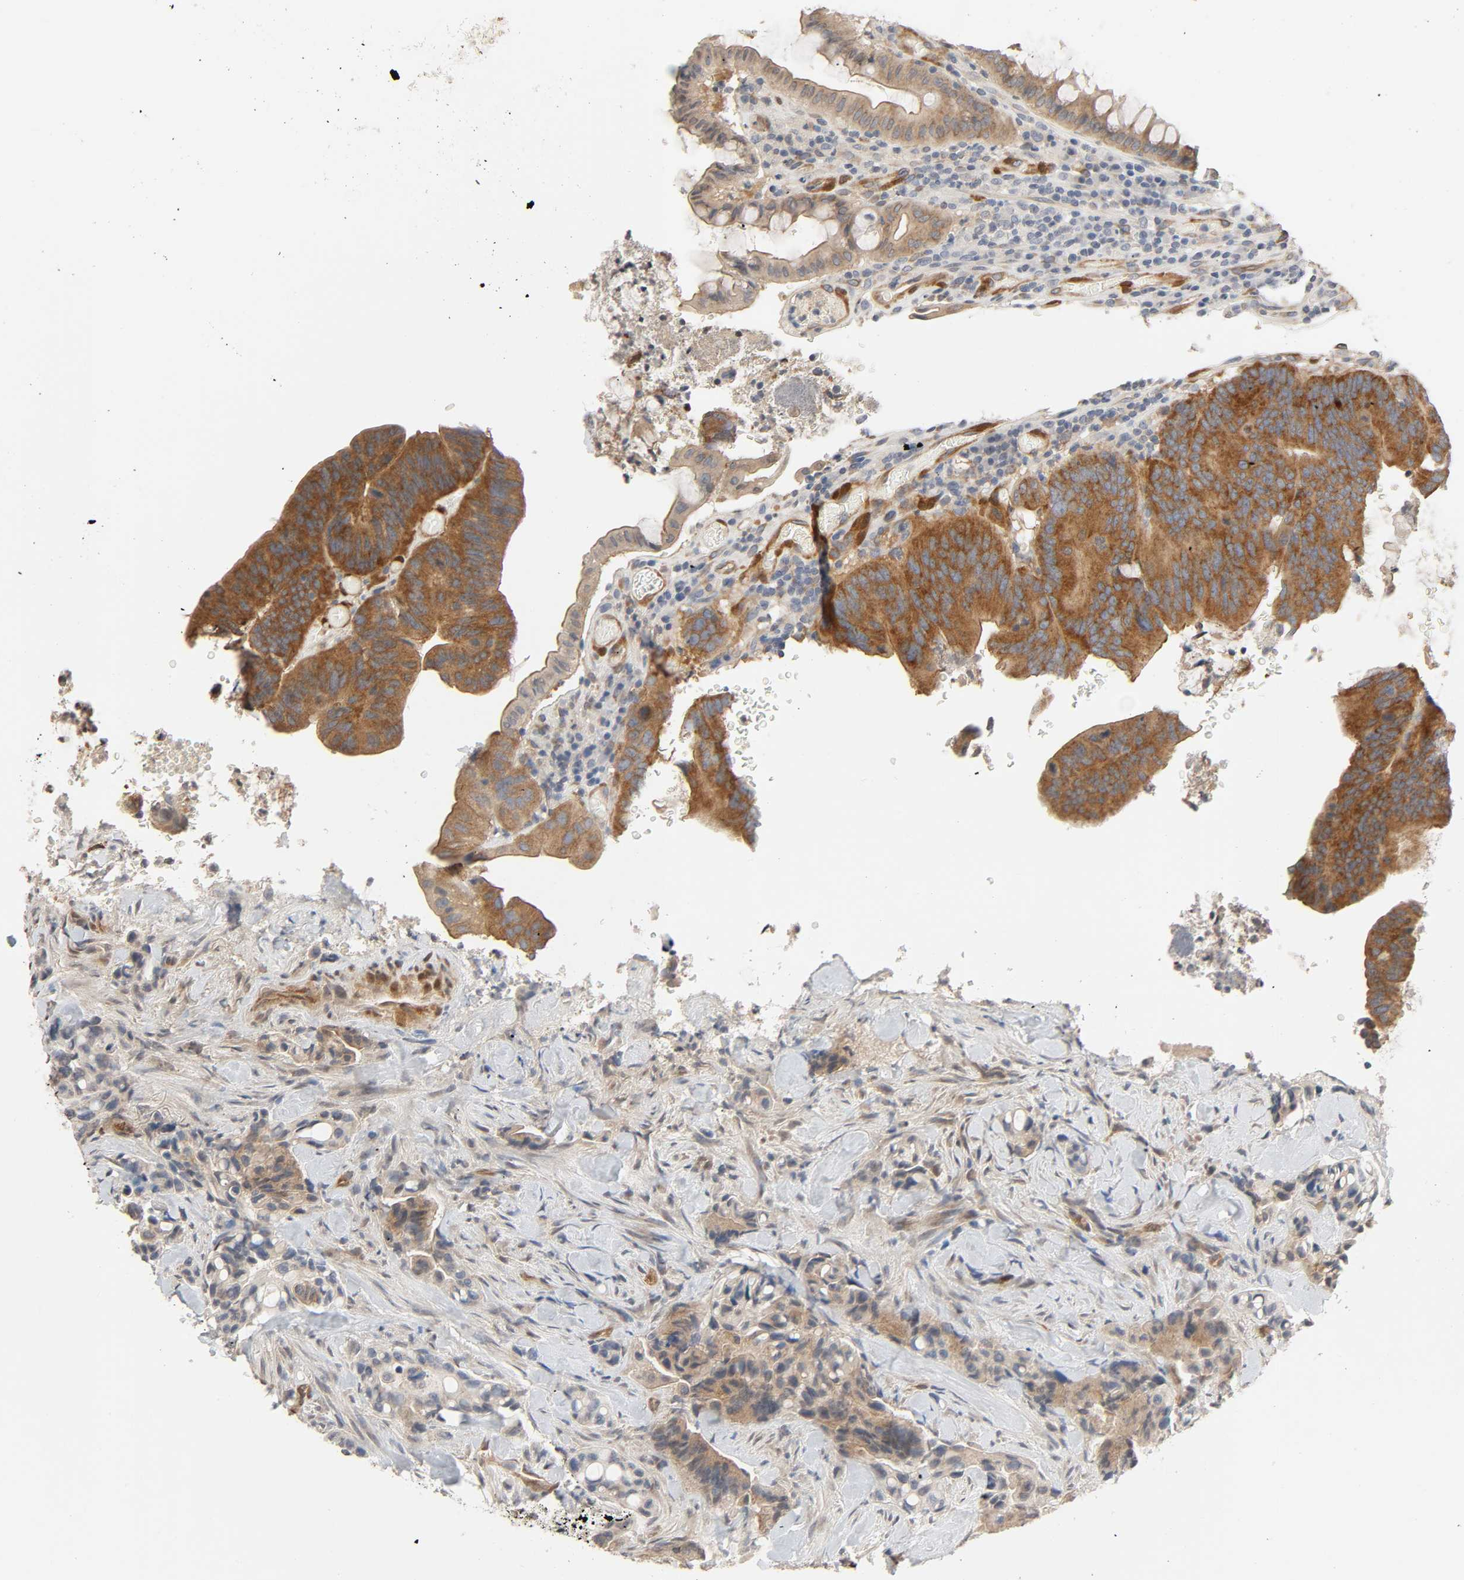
{"staining": {"intensity": "moderate", "quantity": "25%-75%", "location": "cytoplasmic/membranous"}, "tissue": "colorectal cancer", "cell_type": "Tumor cells", "image_type": "cancer", "snomed": [{"axis": "morphology", "description": "Normal tissue, NOS"}, {"axis": "morphology", "description": "Adenocarcinoma, NOS"}, {"axis": "topography", "description": "Colon"}], "caption": "The micrograph exhibits immunohistochemical staining of colorectal adenocarcinoma. There is moderate cytoplasmic/membranous expression is present in approximately 25%-75% of tumor cells.", "gene": "PTK2", "patient": {"sex": "male", "age": 82}}